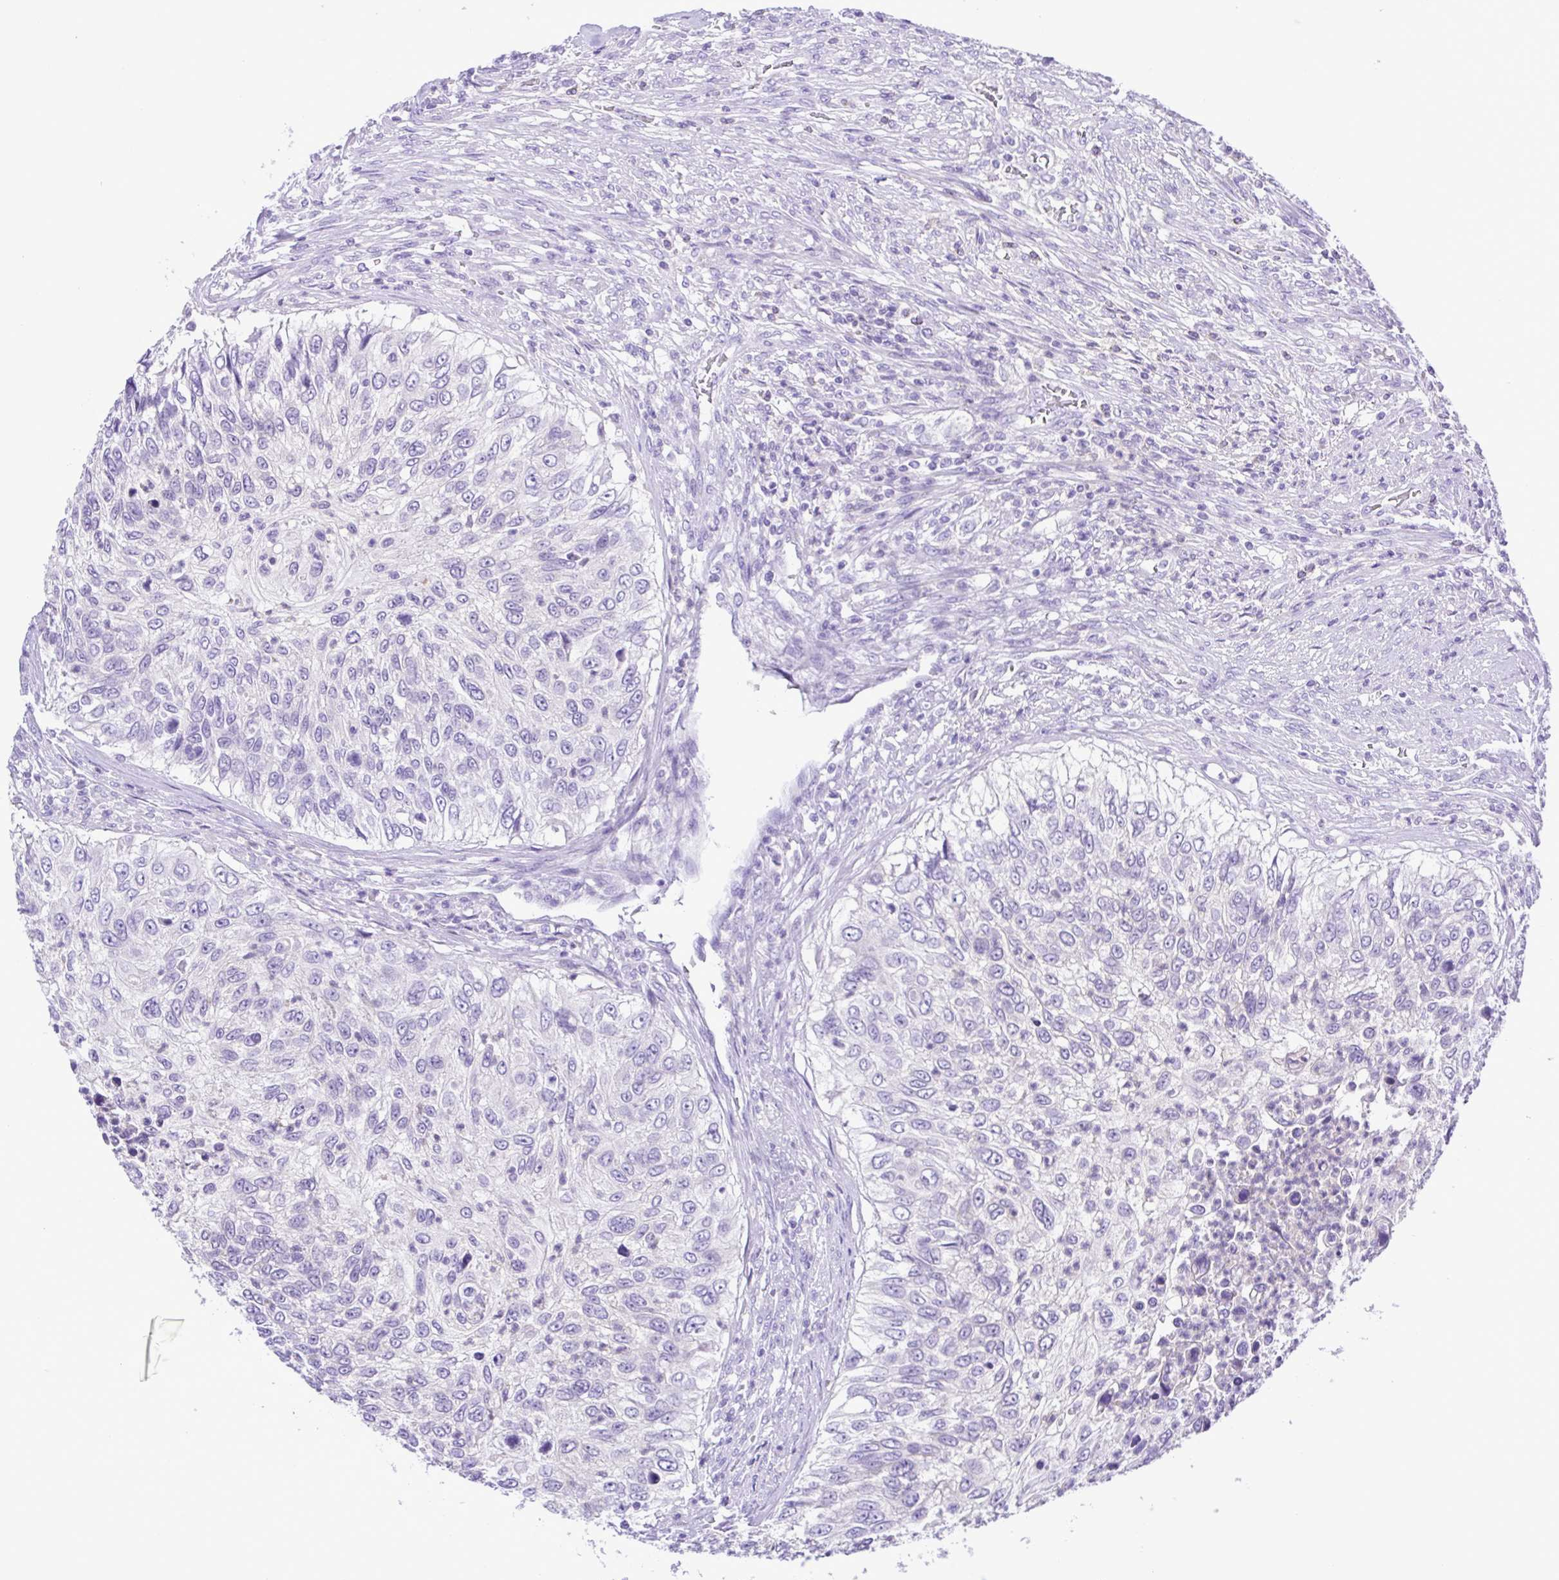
{"staining": {"intensity": "negative", "quantity": "none", "location": "none"}, "tissue": "urothelial cancer", "cell_type": "Tumor cells", "image_type": "cancer", "snomed": [{"axis": "morphology", "description": "Urothelial carcinoma, High grade"}, {"axis": "topography", "description": "Urinary bladder"}], "caption": "IHC micrograph of human urothelial carcinoma (high-grade) stained for a protein (brown), which displays no staining in tumor cells.", "gene": "SYT1", "patient": {"sex": "female", "age": 60}}